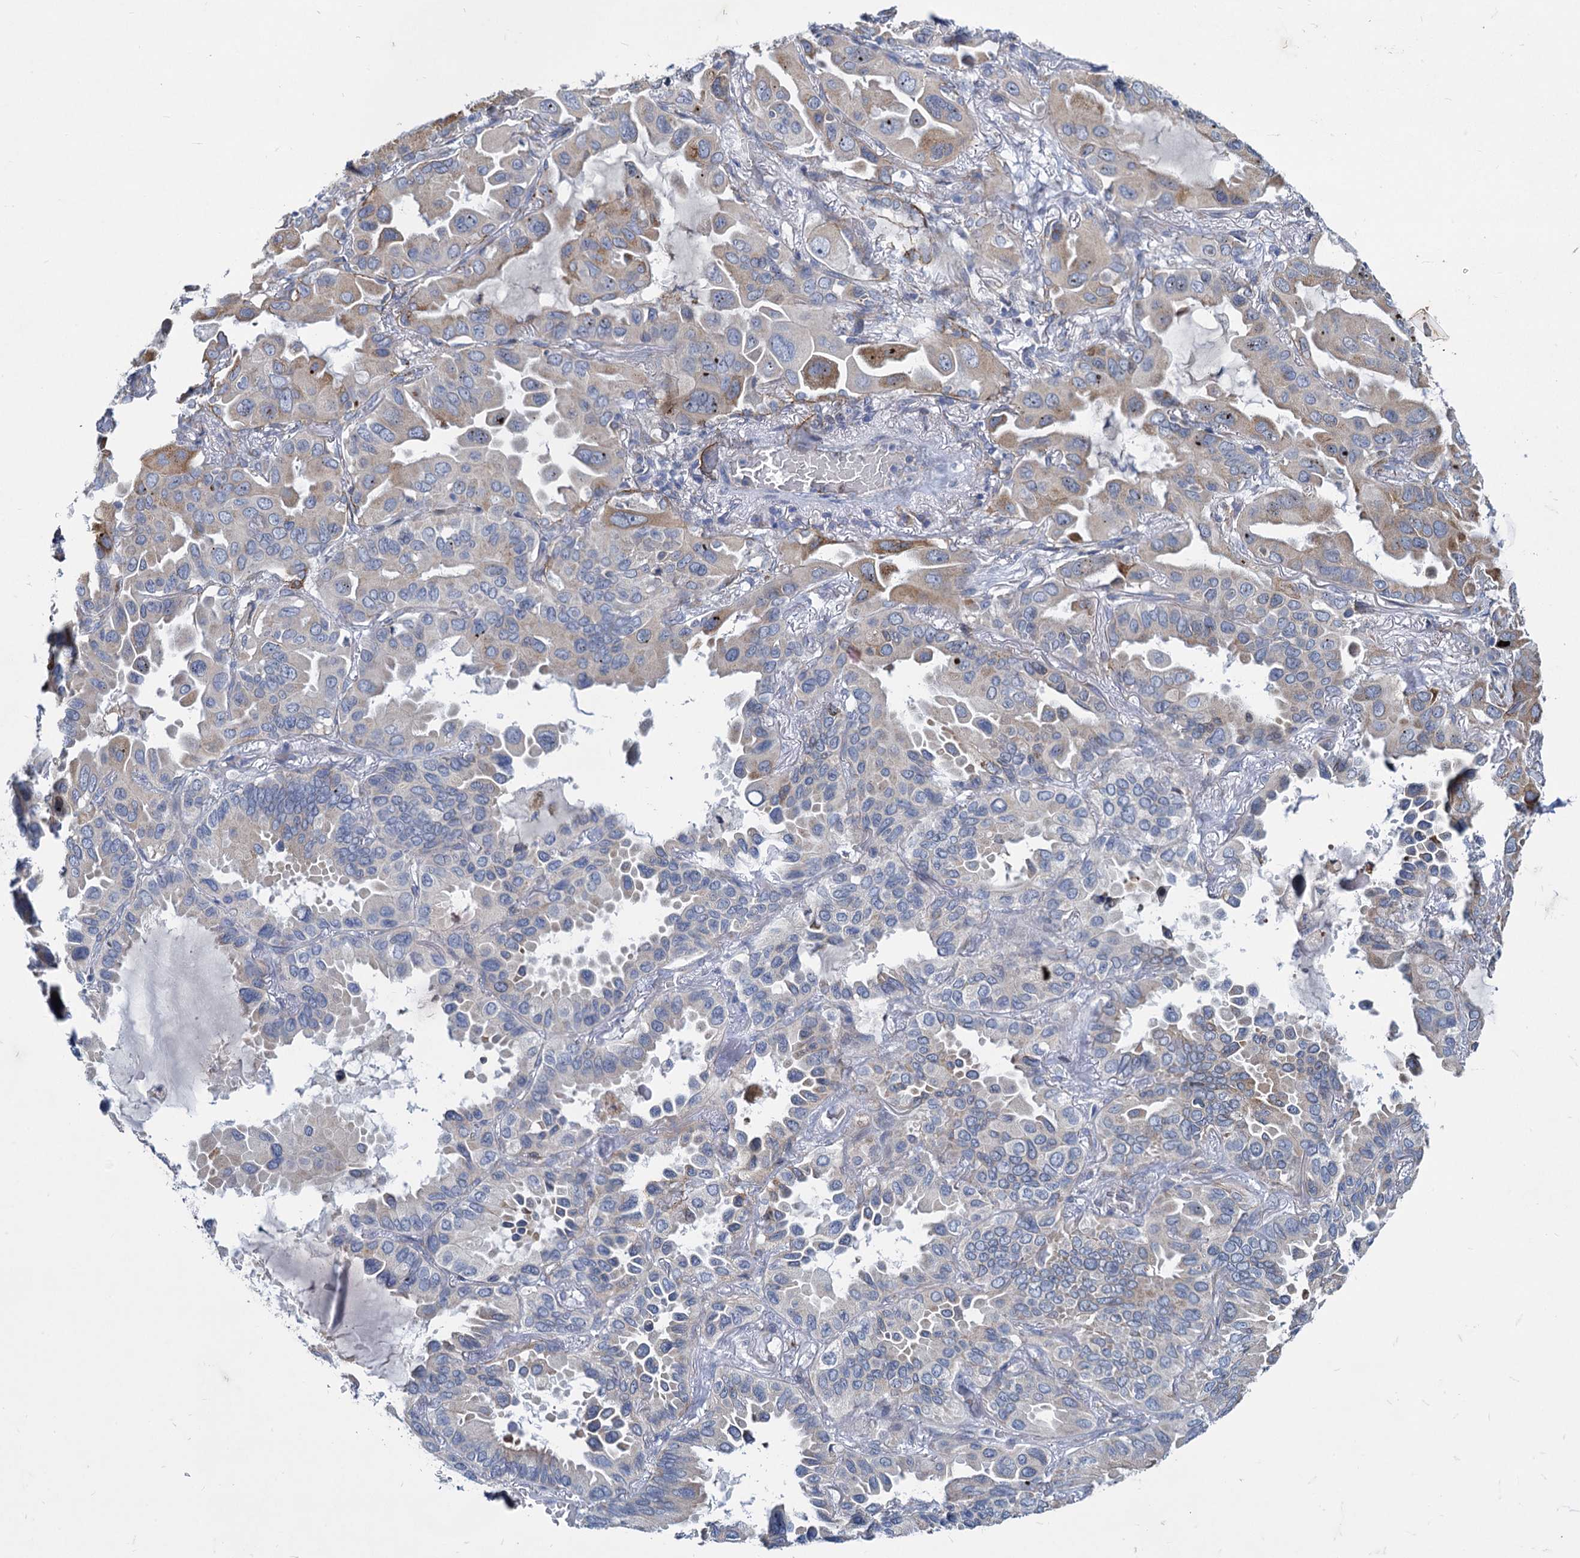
{"staining": {"intensity": "moderate", "quantity": "<25%", "location": "cytoplasmic/membranous"}, "tissue": "lung cancer", "cell_type": "Tumor cells", "image_type": "cancer", "snomed": [{"axis": "morphology", "description": "Adenocarcinoma, NOS"}, {"axis": "topography", "description": "Lung"}], "caption": "Human lung cancer stained with a protein marker displays moderate staining in tumor cells.", "gene": "PRSS35", "patient": {"sex": "male", "age": 64}}